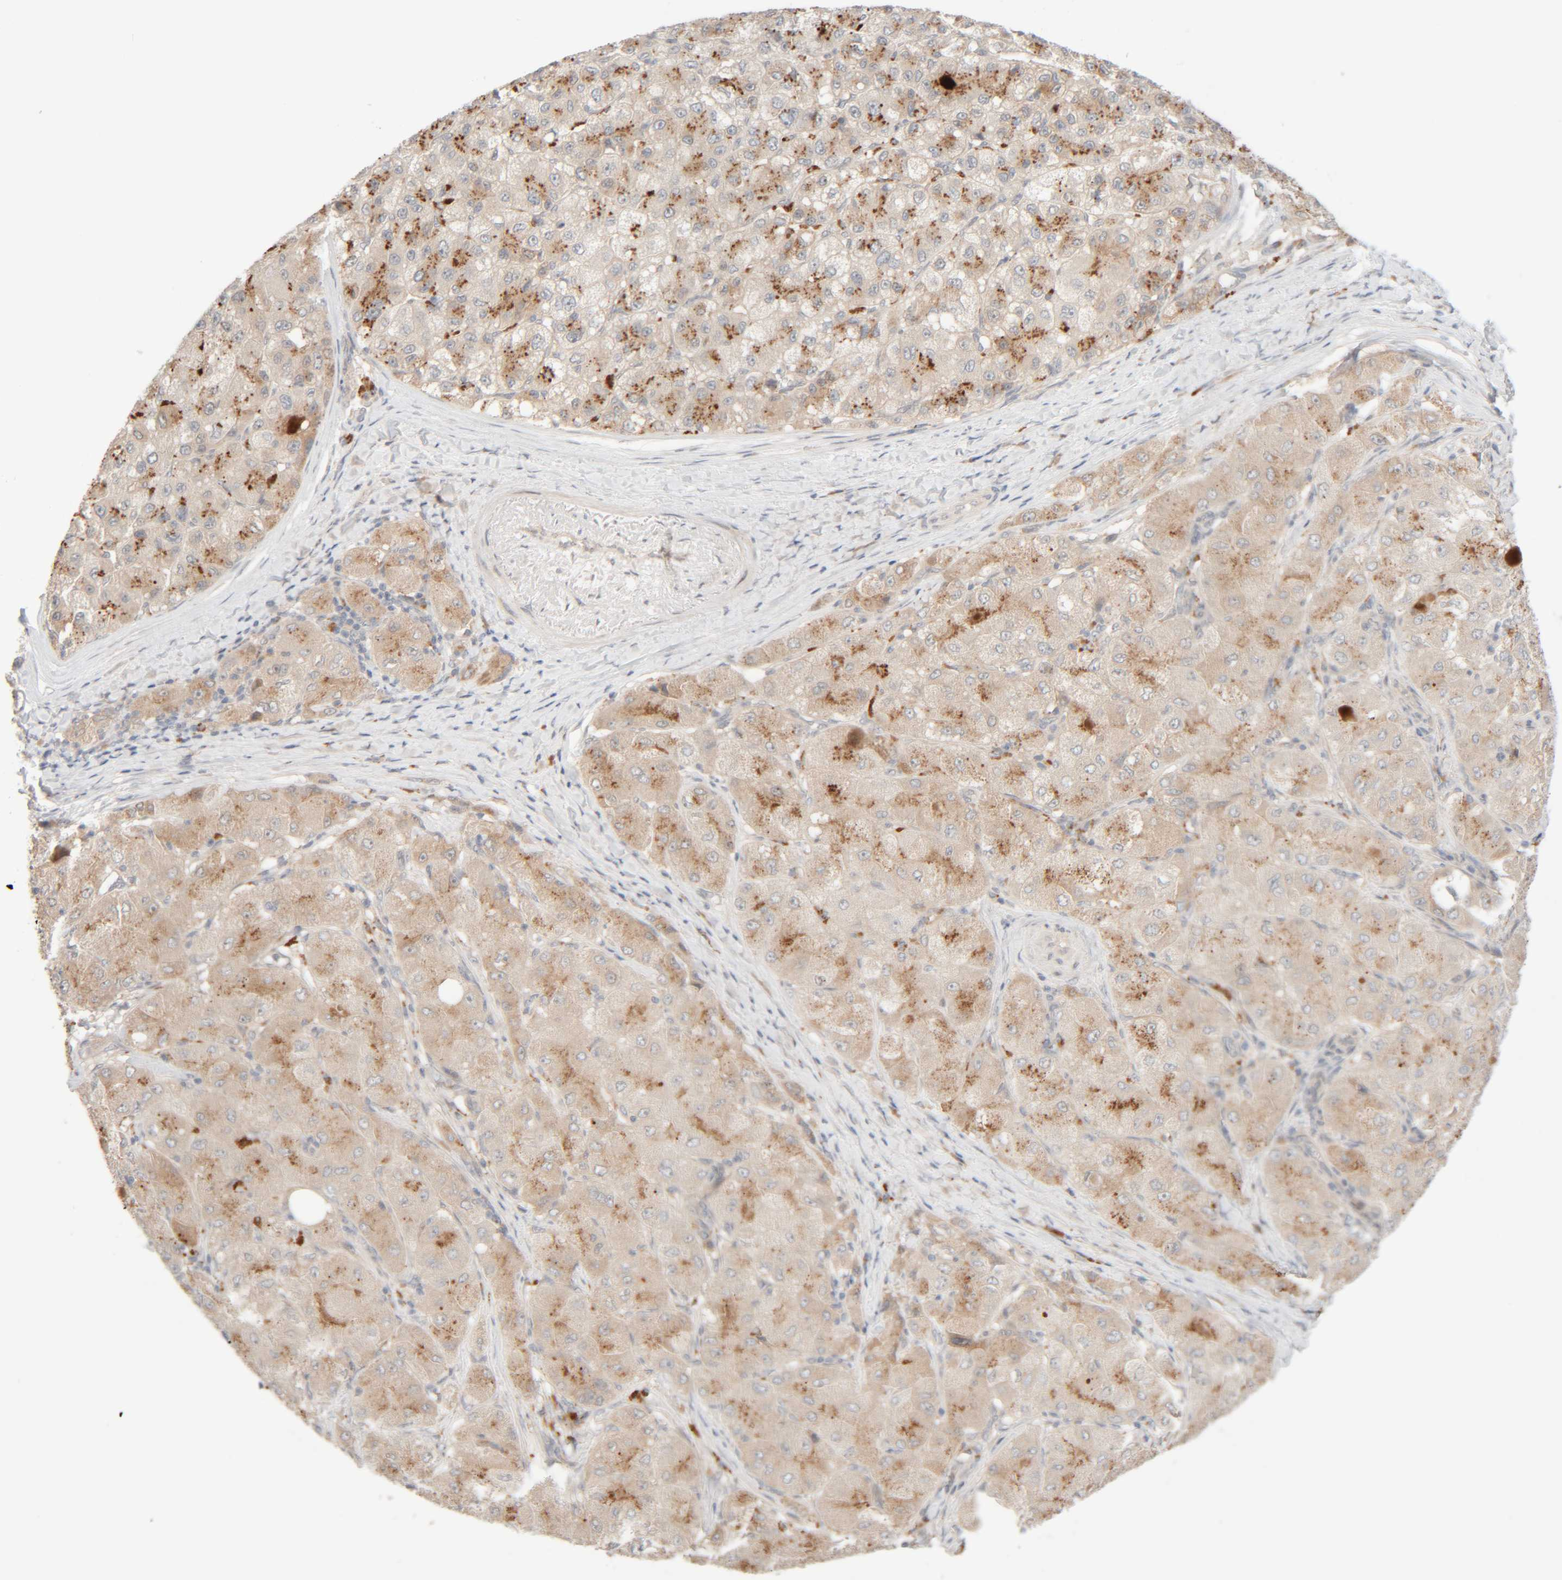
{"staining": {"intensity": "moderate", "quantity": "25%-75%", "location": "cytoplasmic/membranous"}, "tissue": "liver cancer", "cell_type": "Tumor cells", "image_type": "cancer", "snomed": [{"axis": "morphology", "description": "Carcinoma, Hepatocellular, NOS"}, {"axis": "topography", "description": "Liver"}], "caption": "Moderate cytoplasmic/membranous expression is identified in approximately 25%-75% of tumor cells in liver cancer (hepatocellular carcinoma).", "gene": "CHKA", "patient": {"sex": "male", "age": 80}}